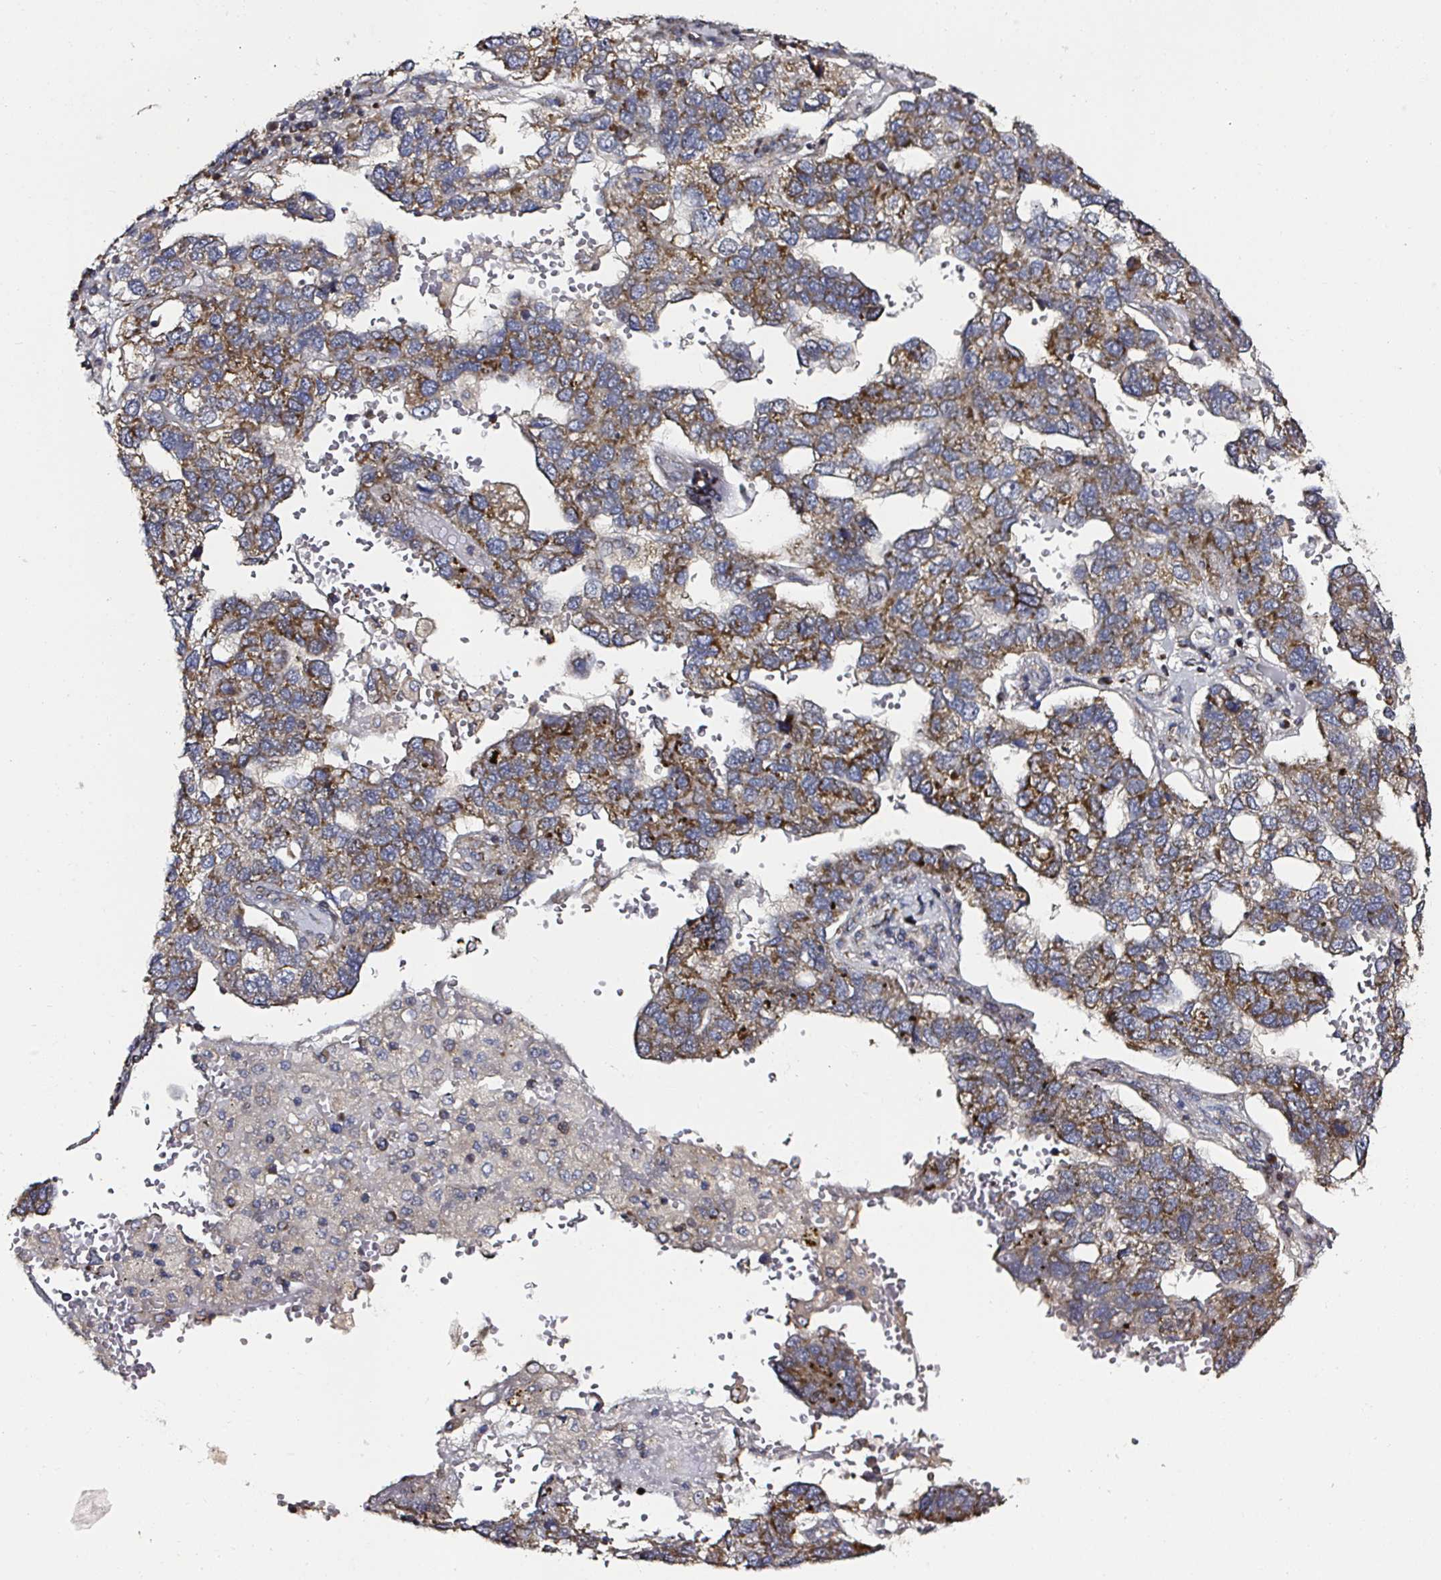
{"staining": {"intensity": "moderate", "quantity": ">75%", "location": "cytoplasmic/membranous"}, "tissue": "pancreatic cancer", "cell_type": "Tumor cells", "image_type": "cancer", "snomed": [{"axis": "morphology", "description": "Adenocarcinoma, NOS"}, {"axis": "topography", "description": "Pancreas"}], "caption": "High-magnification brightfield microscopy of pancreatic cancer stained with DAB (brown) and counterstained with hematoxylin (blue). tumor cells exhibit moderate cytoplasmic/membranous positivity is present in approximately>75% of cells. Nuclei are stained in blue.", "gene": "ATAD3B", "patient": {"sex": "female", "age": 61}}